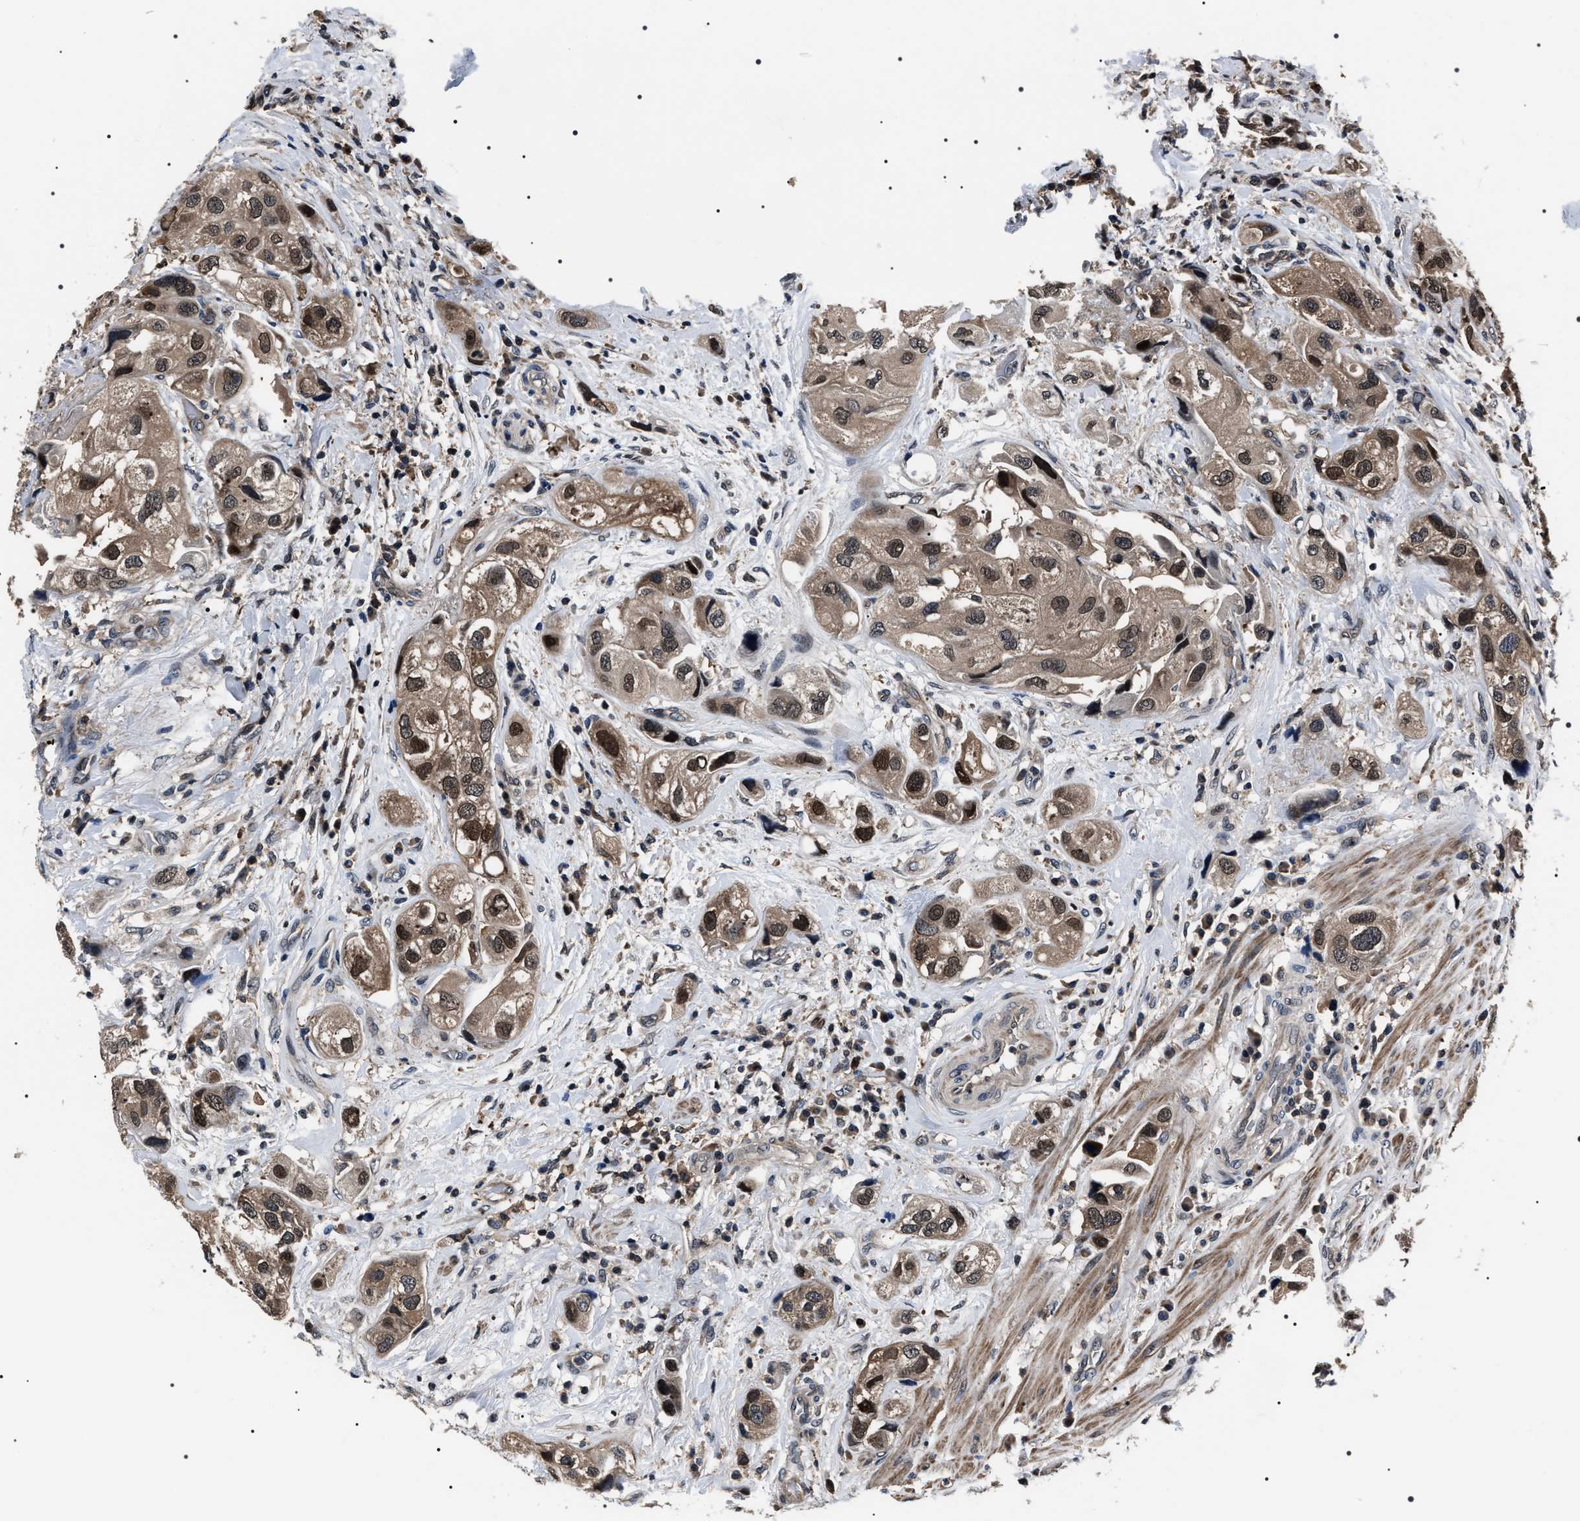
{"staining": {"intensity": "moderate", "quantity": ">75%", "location": "cytoplasmic/membranous,nuclear"}, "tissue": "urothelial cancer", "cell_type": "Tumor cells", "image_type": "cancer", "snomed": [{"axis": "morphology", "description": "Urothelial carcinoma, High grade"}, {"axis": "topography", "description": "Urinary bladder"}], "caption": "The image demonstrates immunohistochemical staining of high-grade urothelial carcinoma. There is moderate cytoplasmic/membranous and nuclear staining is appreciated in approximately >75% of tumor cells.", "gene": "SIPA1", "patient": {"sex": "female", "age": 64}}